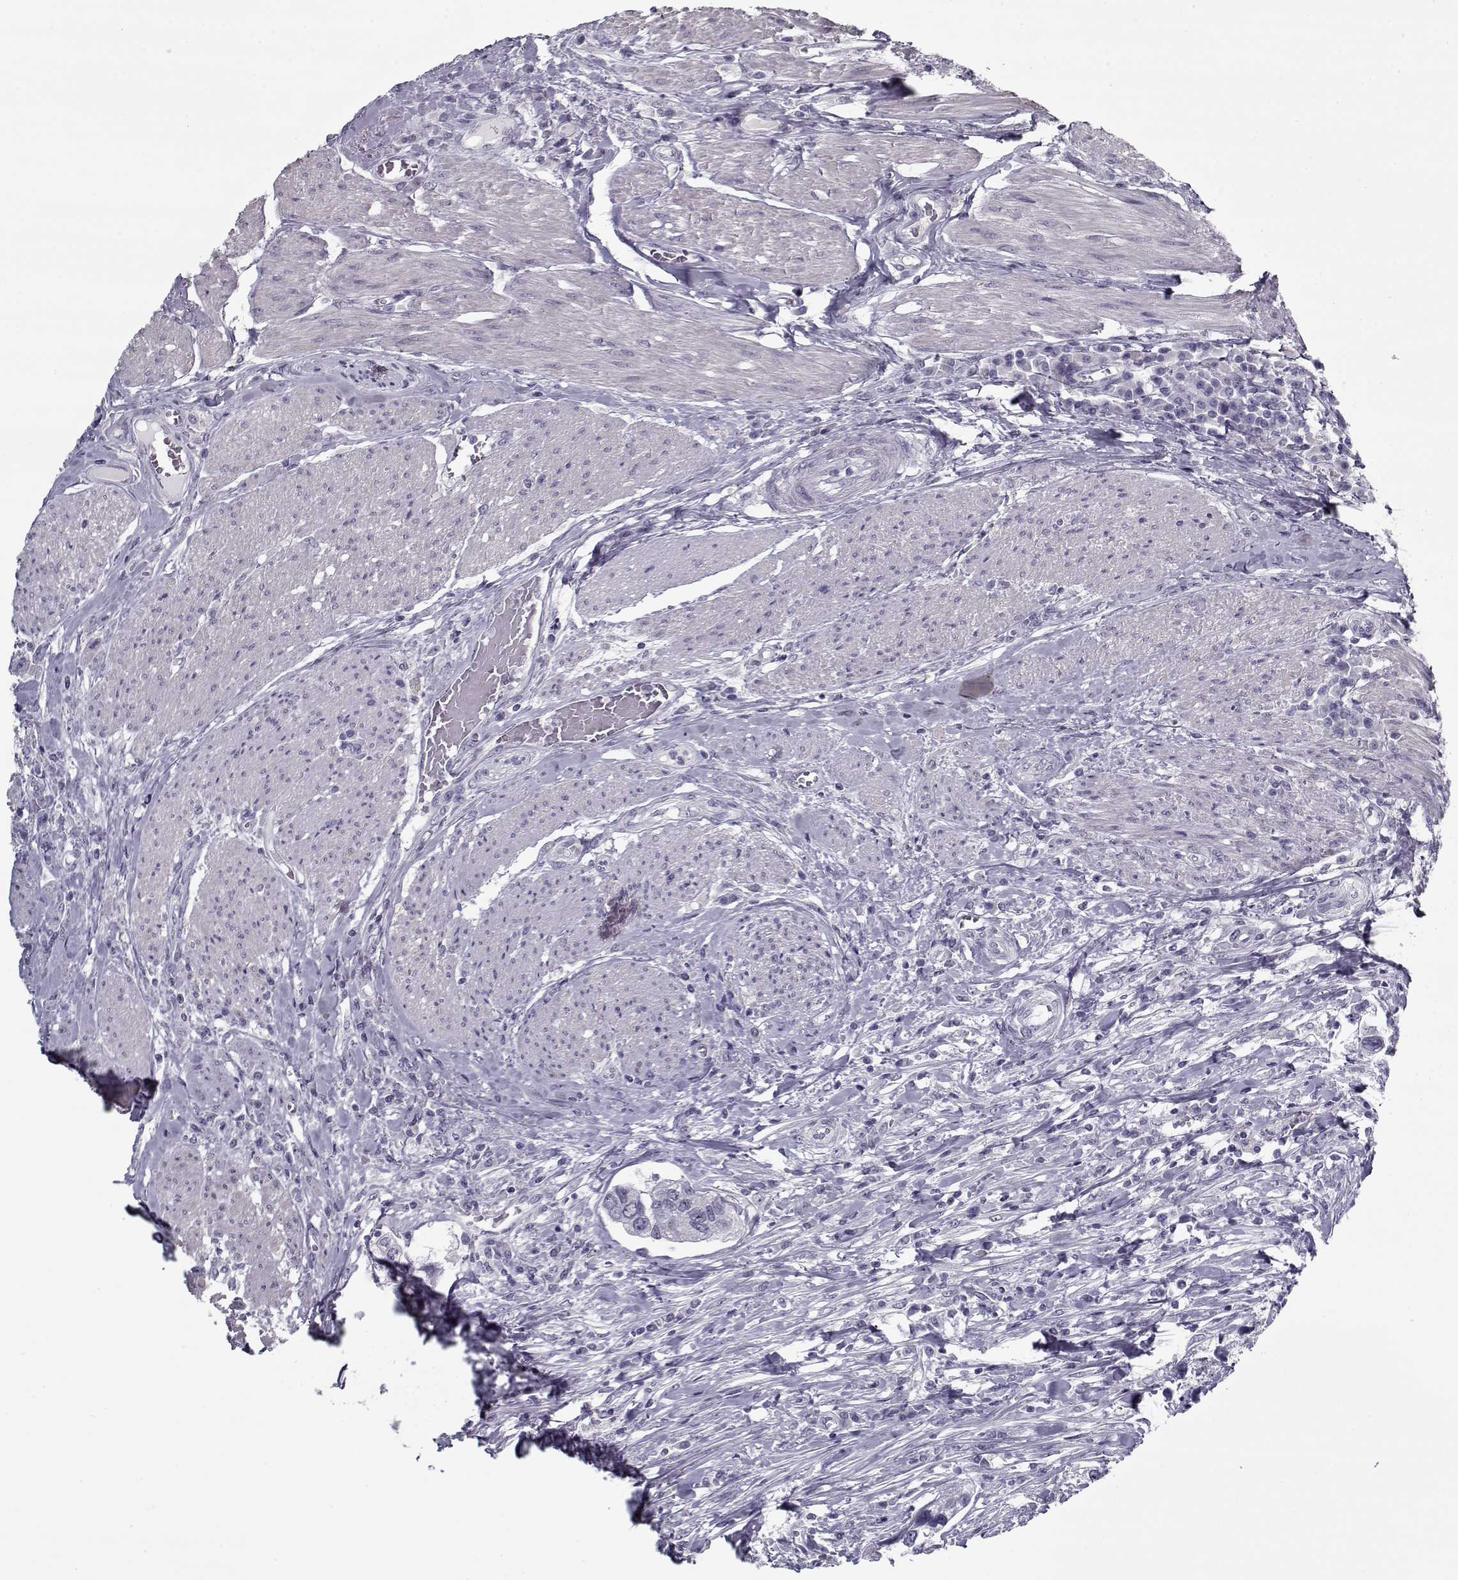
{"staining": {"intensity": "negative", "quantity": "none", "location": "none"}, "tissue": "urothelial cancer", "cell_type": "Tumor cells", "image_type": "cancer", "snomed": [{"axis": "morphology", "description": "Urothelial carcinoma, NOS"}, {"axis": "morphology", "description": "Urothelial carcinoma, High grade"}, {"axis": "topography", "description": "Urinary bladder"}], "caption": "The IHC image has no significant expression in tumor cells of urothelial cancer tissue.", "gene": "RNF32", "patient": {"sex": "male", "age": 63}}